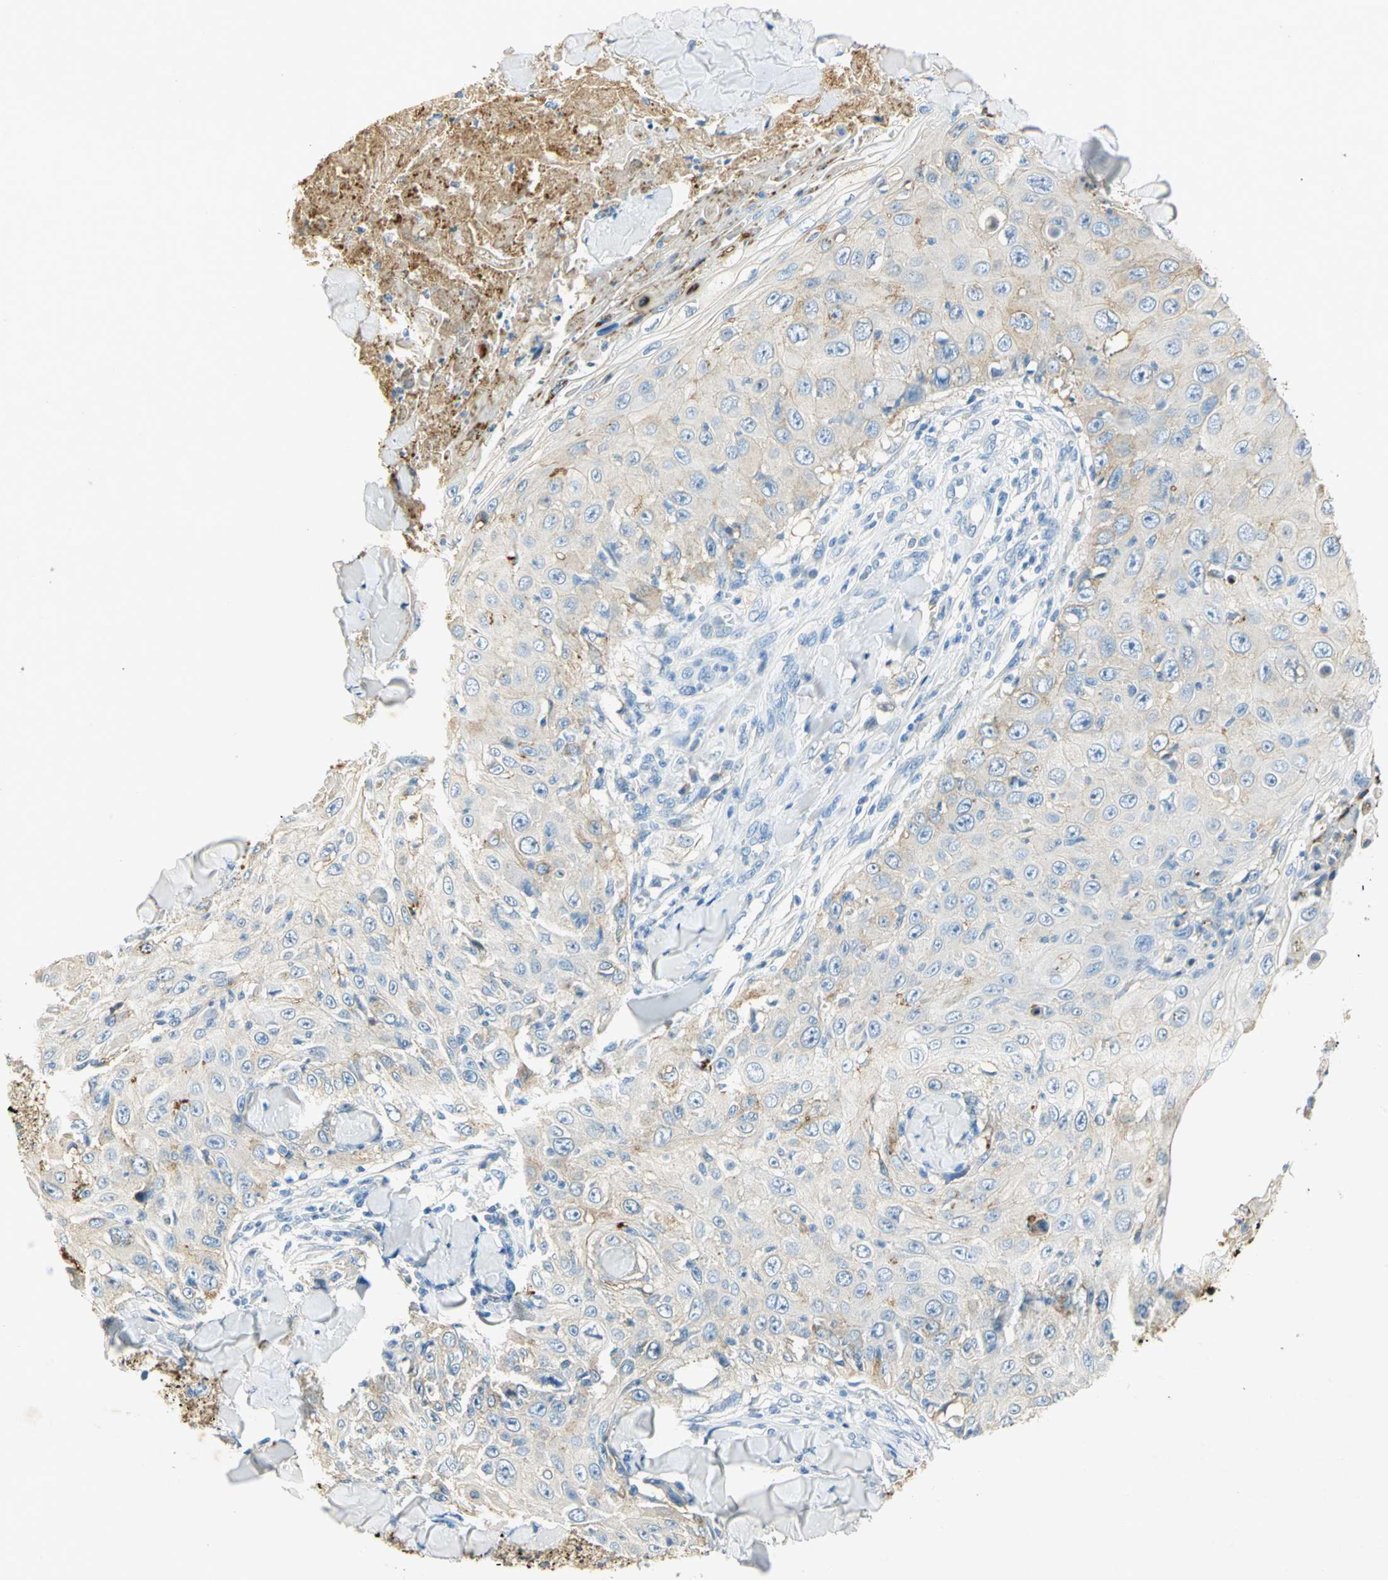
{"staining": {"intensity": "weak", "quantity": "<25%", "location": "cytoplasmic/membranous"}, "tissue": "skin cancer", "cell_type": "Tumor cells", "image_type": "cancer", "snomed": [{"axis": "morphology", "description": "Squamous cell carcinoma, NOS"}, {"axis": "topography", "description": "Skin"}], "caption": "This is a micrograph of immunohistochemistry (IHC) staining of squamous cell carcinoma (skin), which shows no staining in tumor cells. (Stains: DAB (3,3'-diaminobenzidine) immunohistochemistry with hematoxylin counter stain, Microscopy: brightfield microscopy at high magnification).", "gene": "ANXA4", "patient": {"sex": "male", "age": 86}}